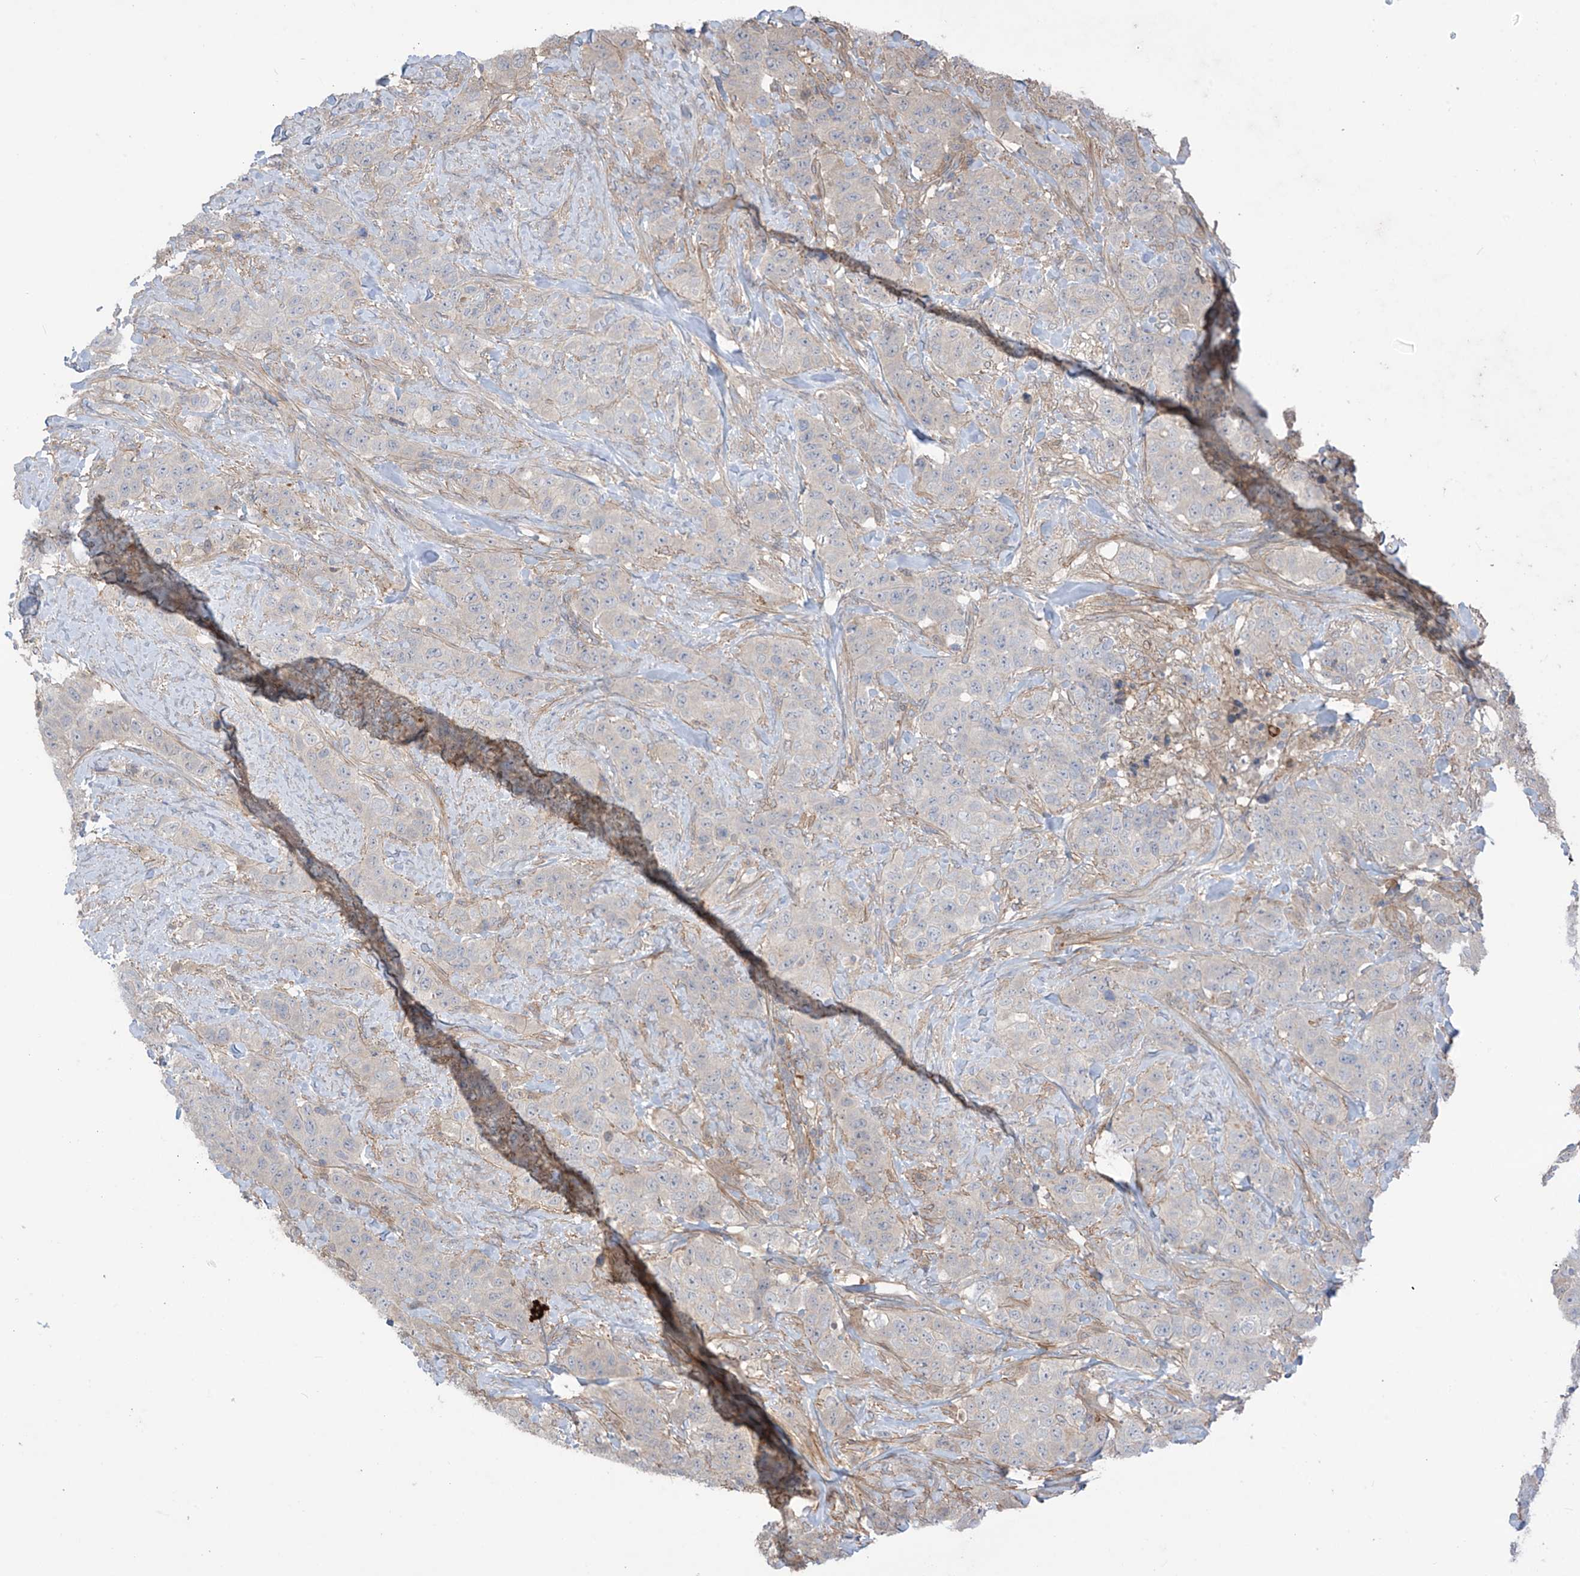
{"staining": {"intensity": "negative", "quantity": "none", "location": "none"}, "tissue": "stomach cancer", "cell_type": "Tumor cells", "image_type": "cancer", "snomed": [{"axis": "morphology", "description": "Adenocarcinoma, NOS"}, {"axis": "topography", "description": "Stomach"}], "caption": "Protein analysis of stomach adenocarcinoma shows no significant staining in tumor cells.", "gene": "TRMU", "patient": {"sex": "male", "age": 48}}